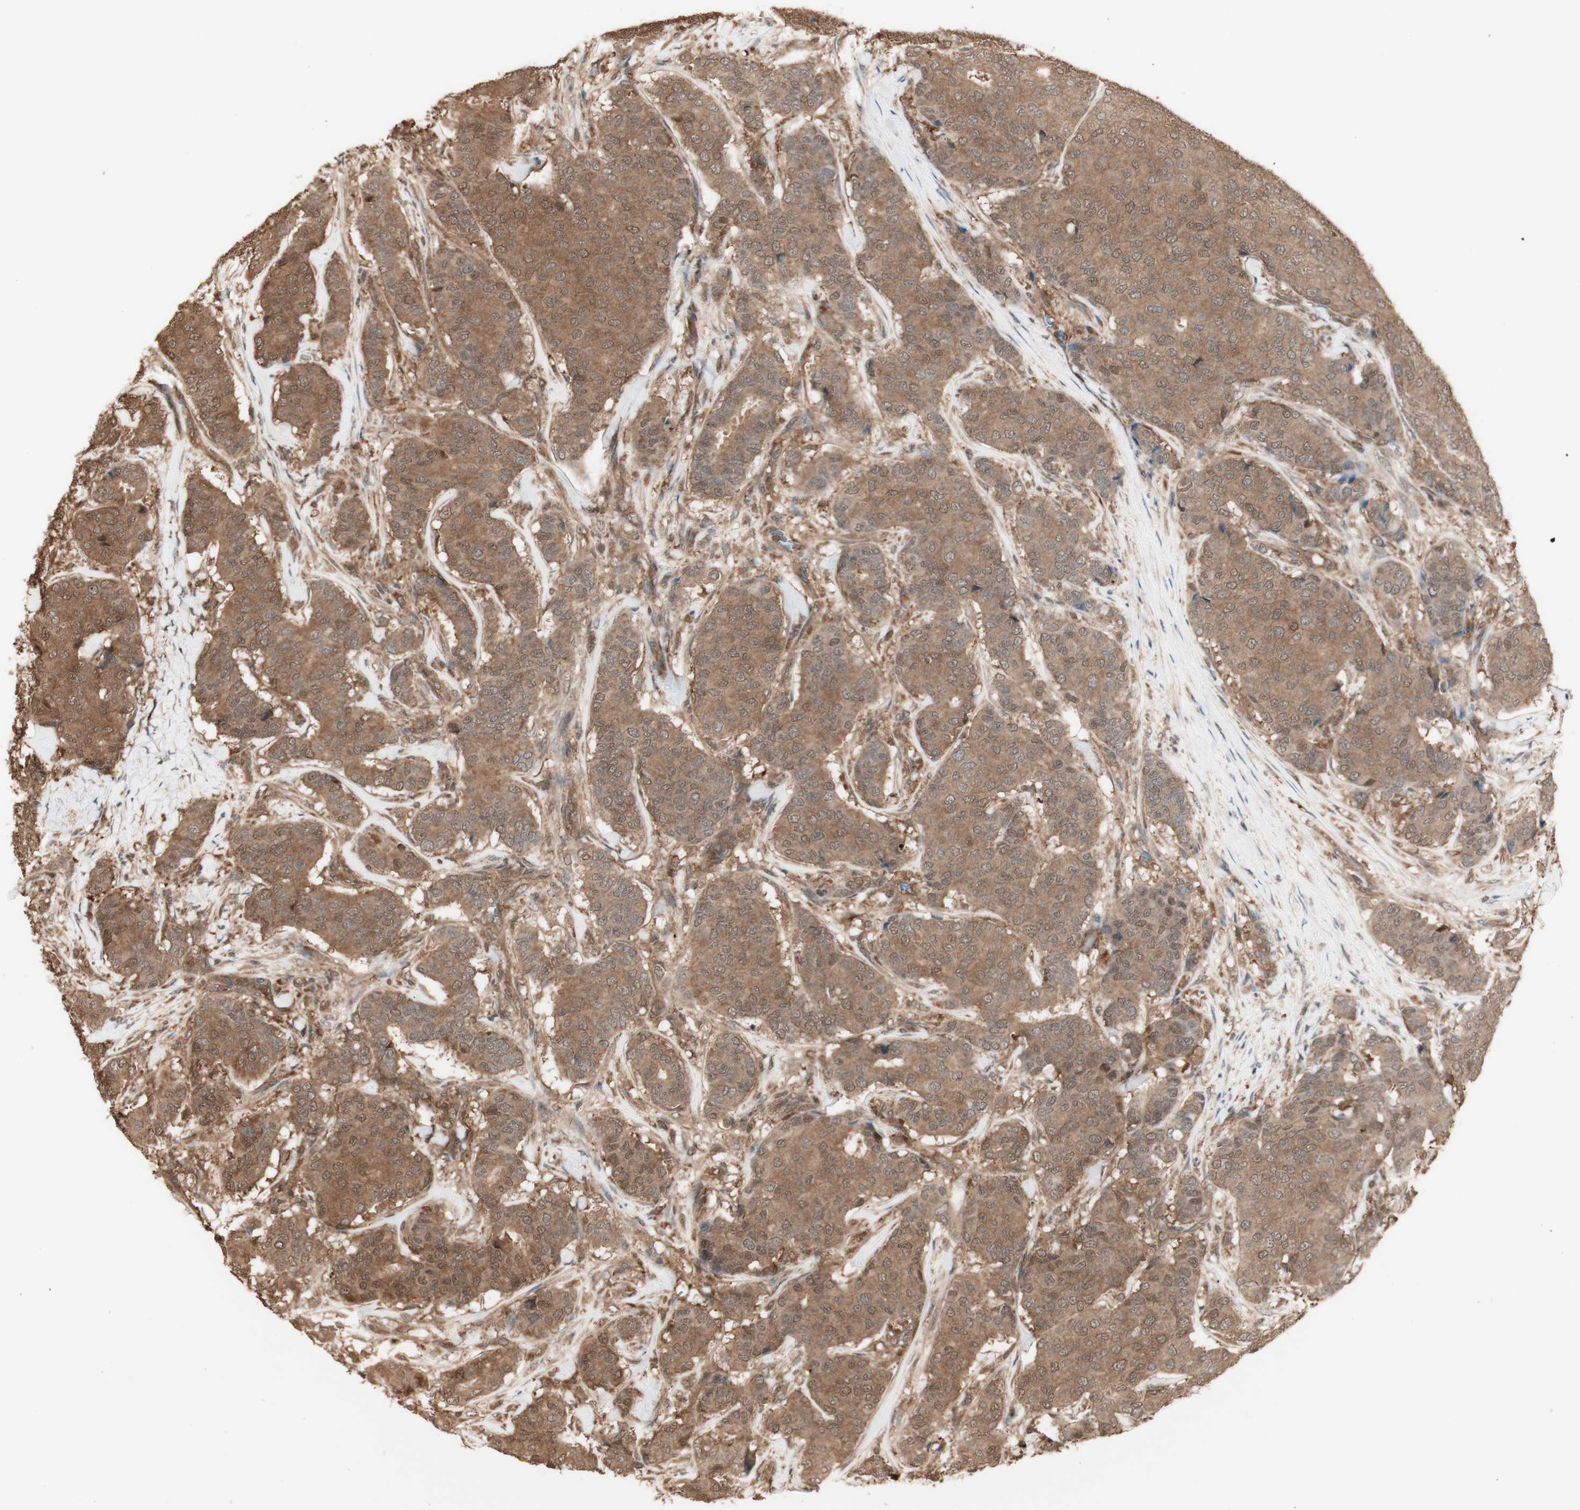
{"staining": {"intensity": "moderate", "quantity": ">75%", "location": "cytoplasmic/membranous,nuclear"}, "tissue": "breast cancer", "cell_type": "Tumor cells", "image_type": "cancer", "snomed": [{"axis": "morphology", "description": "Duct carcinoma"}, {"axis": "topography", "description": "Breast"}], "caption": "There is medium levels of moderate cytoplasmic/membranous and nuclear expression in tumor cells of breast intraductal carcinoma, as demonstrated by immunohistochemical staining (brown color).", "gene": "YWHAB", "patient": {"sex": "female", "age": 75}}